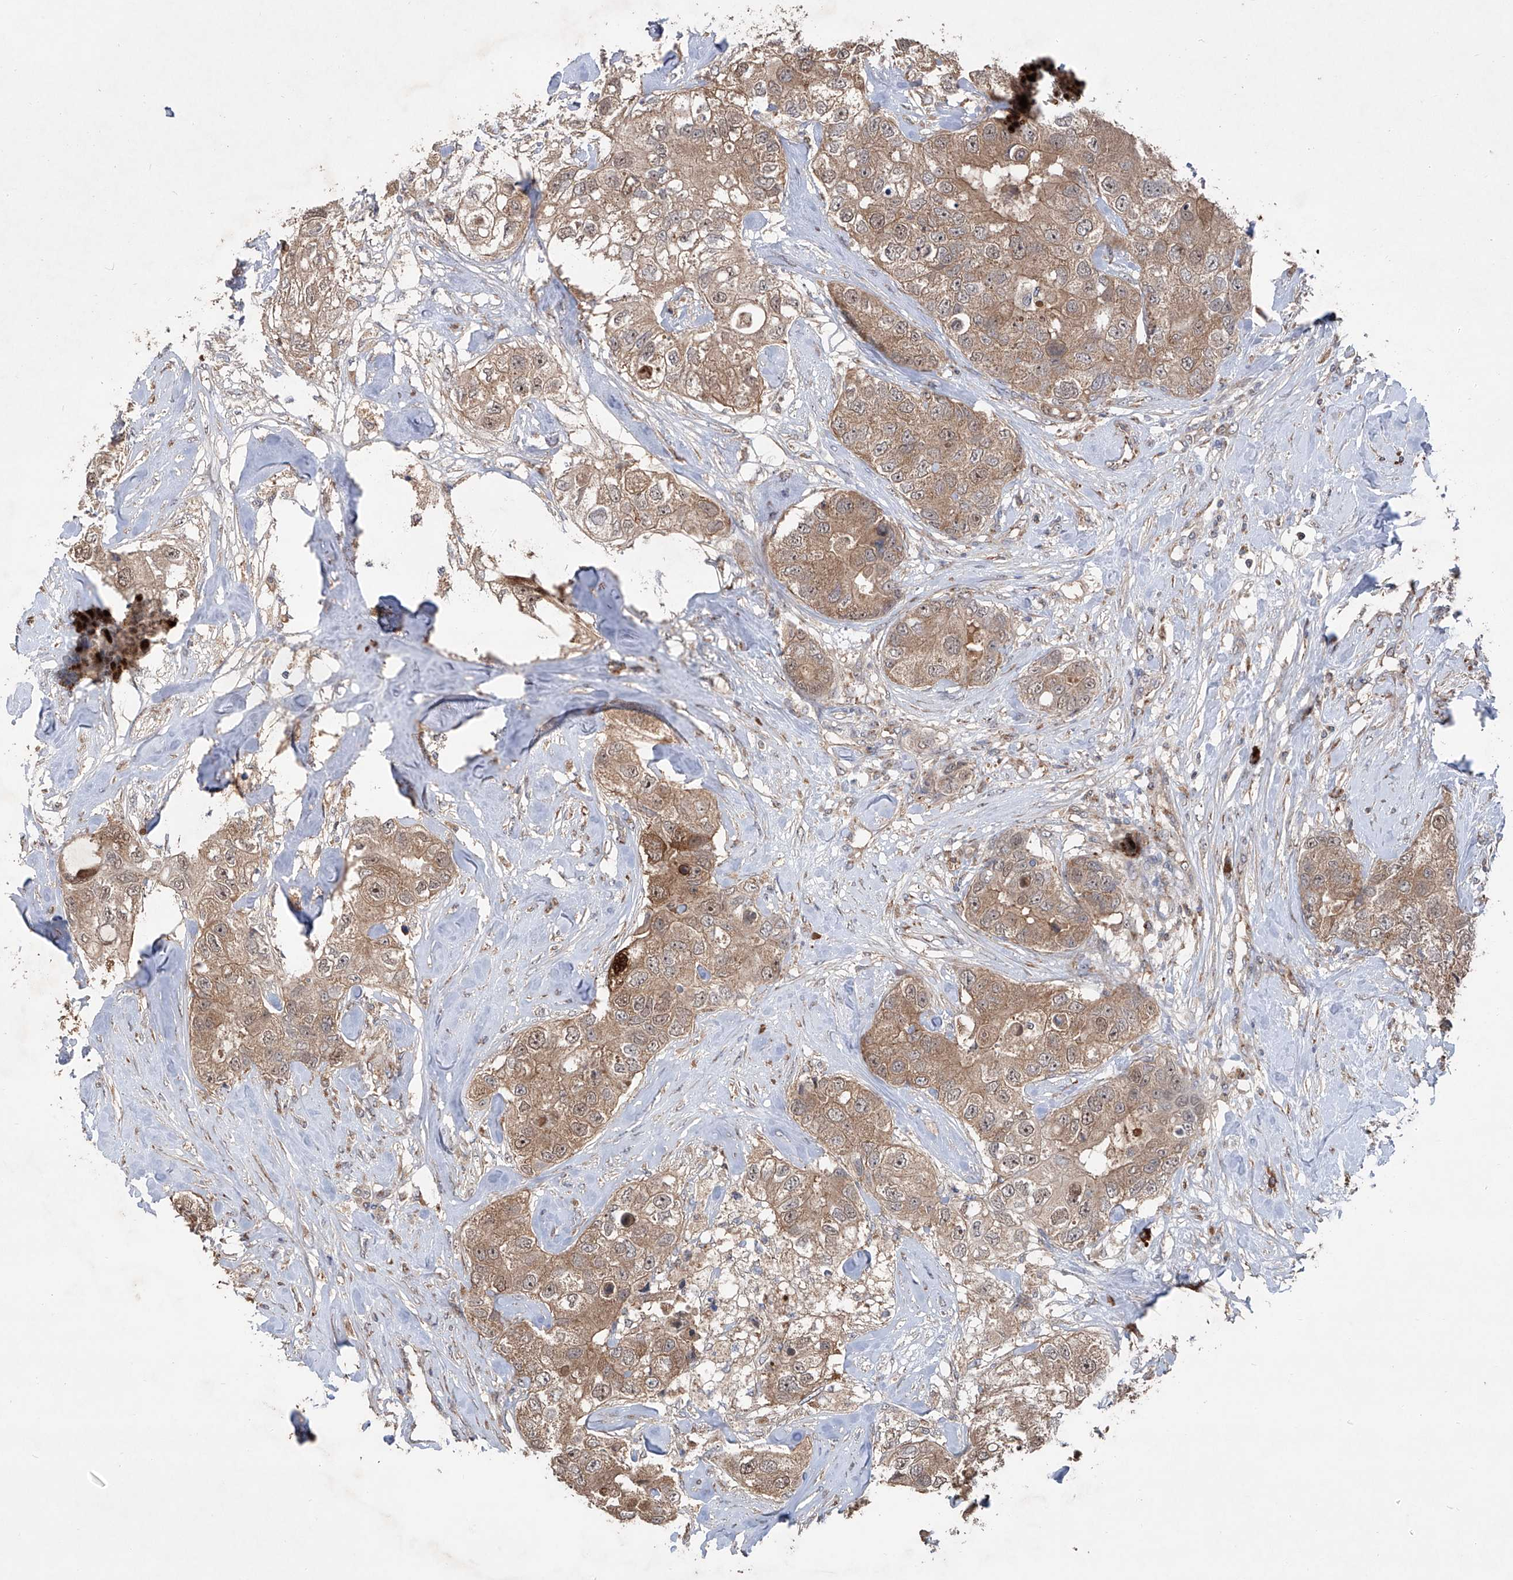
{"staining": {"intensity": "moderate", "quantity": ">75%", "location": "cytoplasmic/membranous"}, "tissue": "breast cancer", "cell_type": "Tumor cells", "image_type": "cancer", "snomed": [{"axis": "morphology", "description": "Duct carcinoma"}, {"axis": "topography", "description": "Breast"}], "caption": "Moderate cytoplasmic/membranous protein positivity is seen in about >75% of tumor cells in breast cancer.", "gene": "EDN1", "patient": {"sex": "female", "age": 62}}